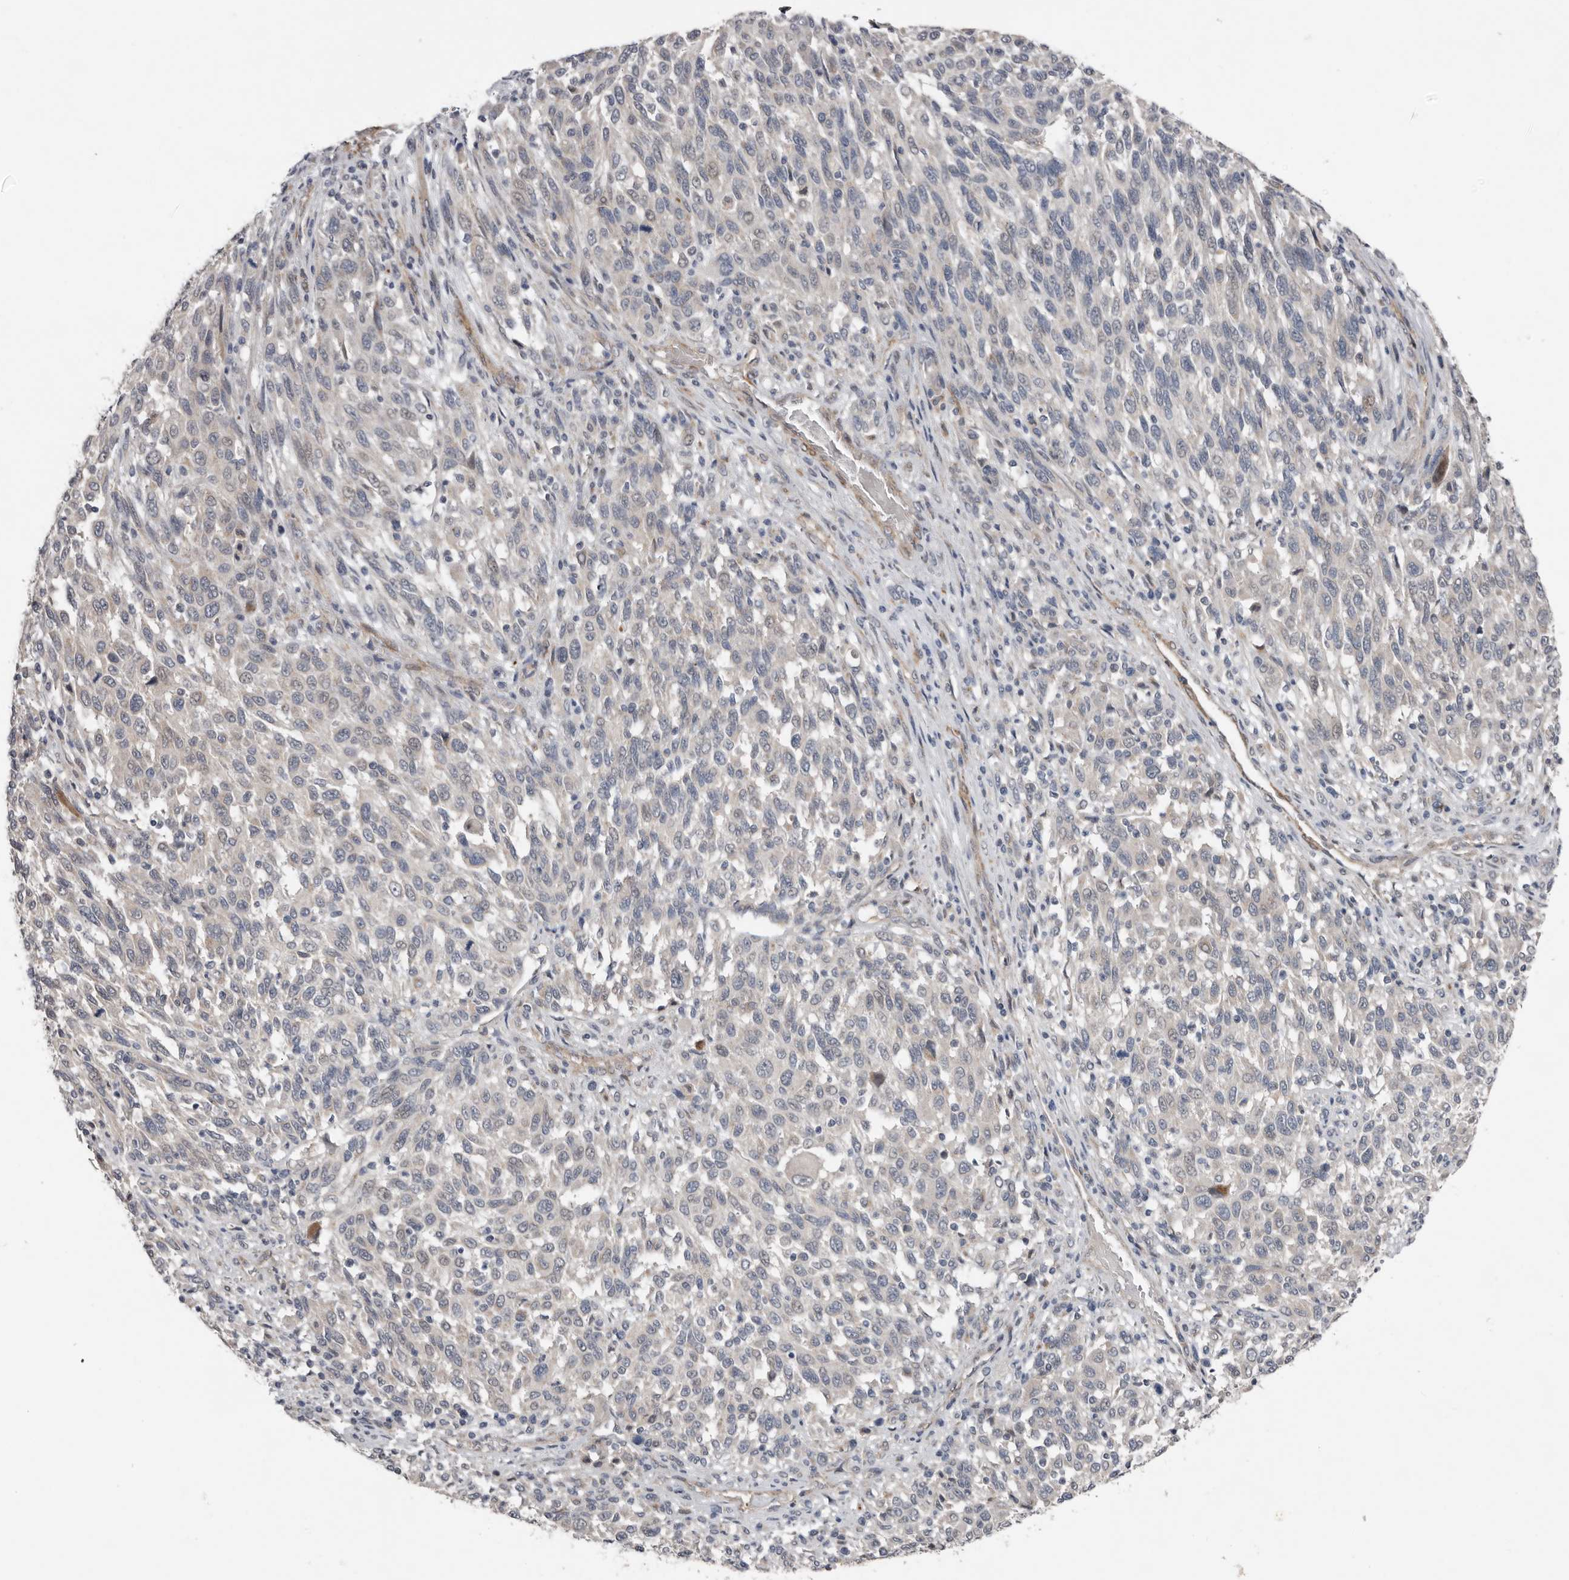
{"staining": {"intensity": "negative", "quantity": "none", "location": "none"}, "tissue": "melanoma", "cell_type": "Tumor cells", "image_type": "cancer", "snomed": [{"axis": "morphology", "description": "Malignant melanoma, Metastatic site"}, {"axis": "topography", "description": "Lymph node"}], "caption": "Histopathology image shows no significant protein expression in tumor cells of melanoma. The staining is performed using DAB (3,3'-diaminobenzidine) brown chromogen with nuclei counter-stained in using hematoxylin.", "gene": "RANBP17", "patient": {"sex": "male", "age": 61}}